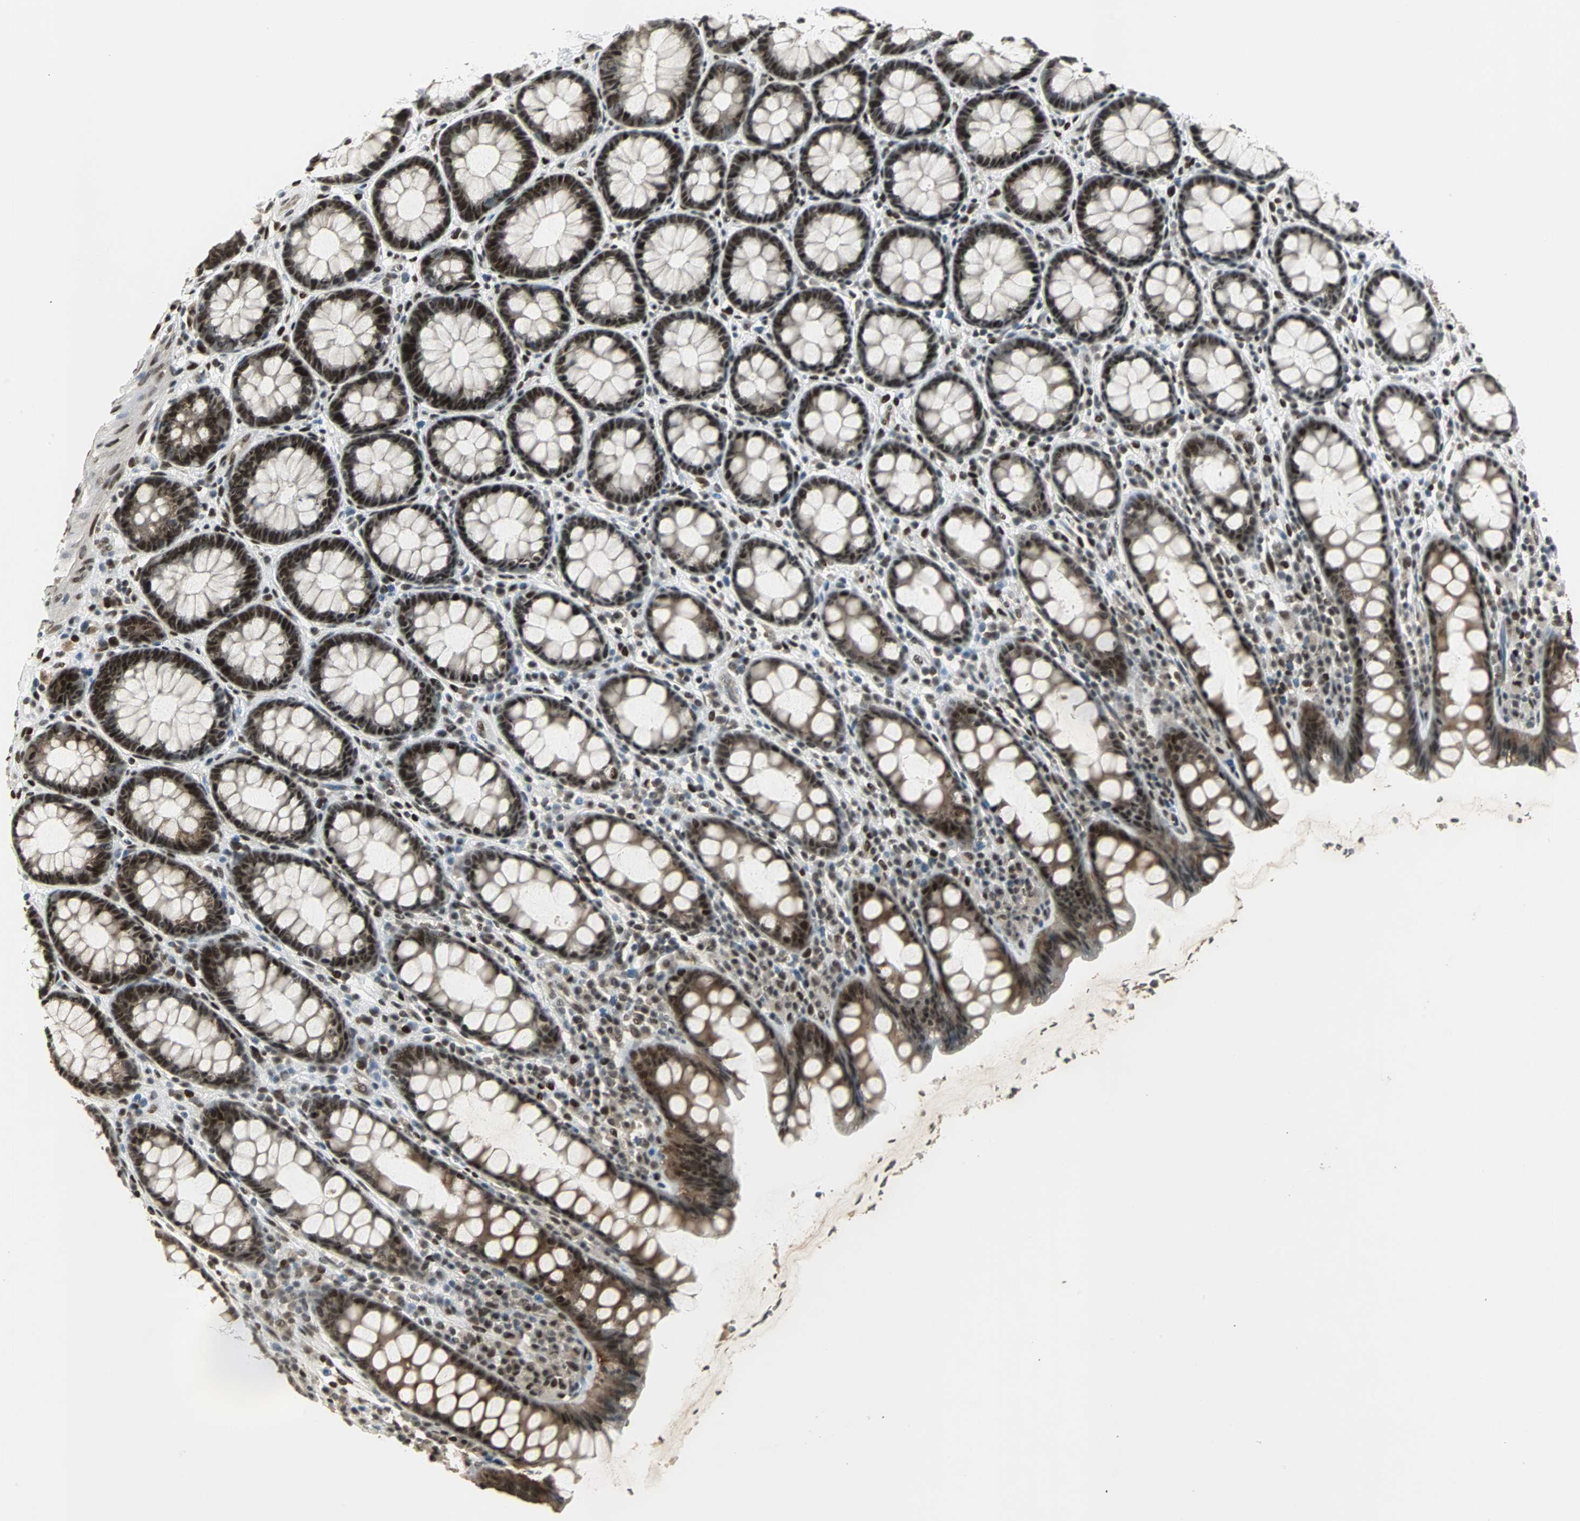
{"staining": {"intensity": "strong", "quantity": ">75%", "location": "cytoplasmic/membranous,nuclear"}, "tissue": "rectum", "cell_type": "Glandular cells", "image_type": "normal", "snomed": [{"axis": "morphology", "description": "Normal tissue, NOS"}, {"axis": "topography", "description": "Rectum"}], "caption": "Normal rectum was stained to show a protein in brown. There is high levels of strong cytoplasmic/membranous,nuclear expression in approximately >75% of glandular cells.", "gene": "TAF5", "patient": {"sex": "male", "age": 92}}